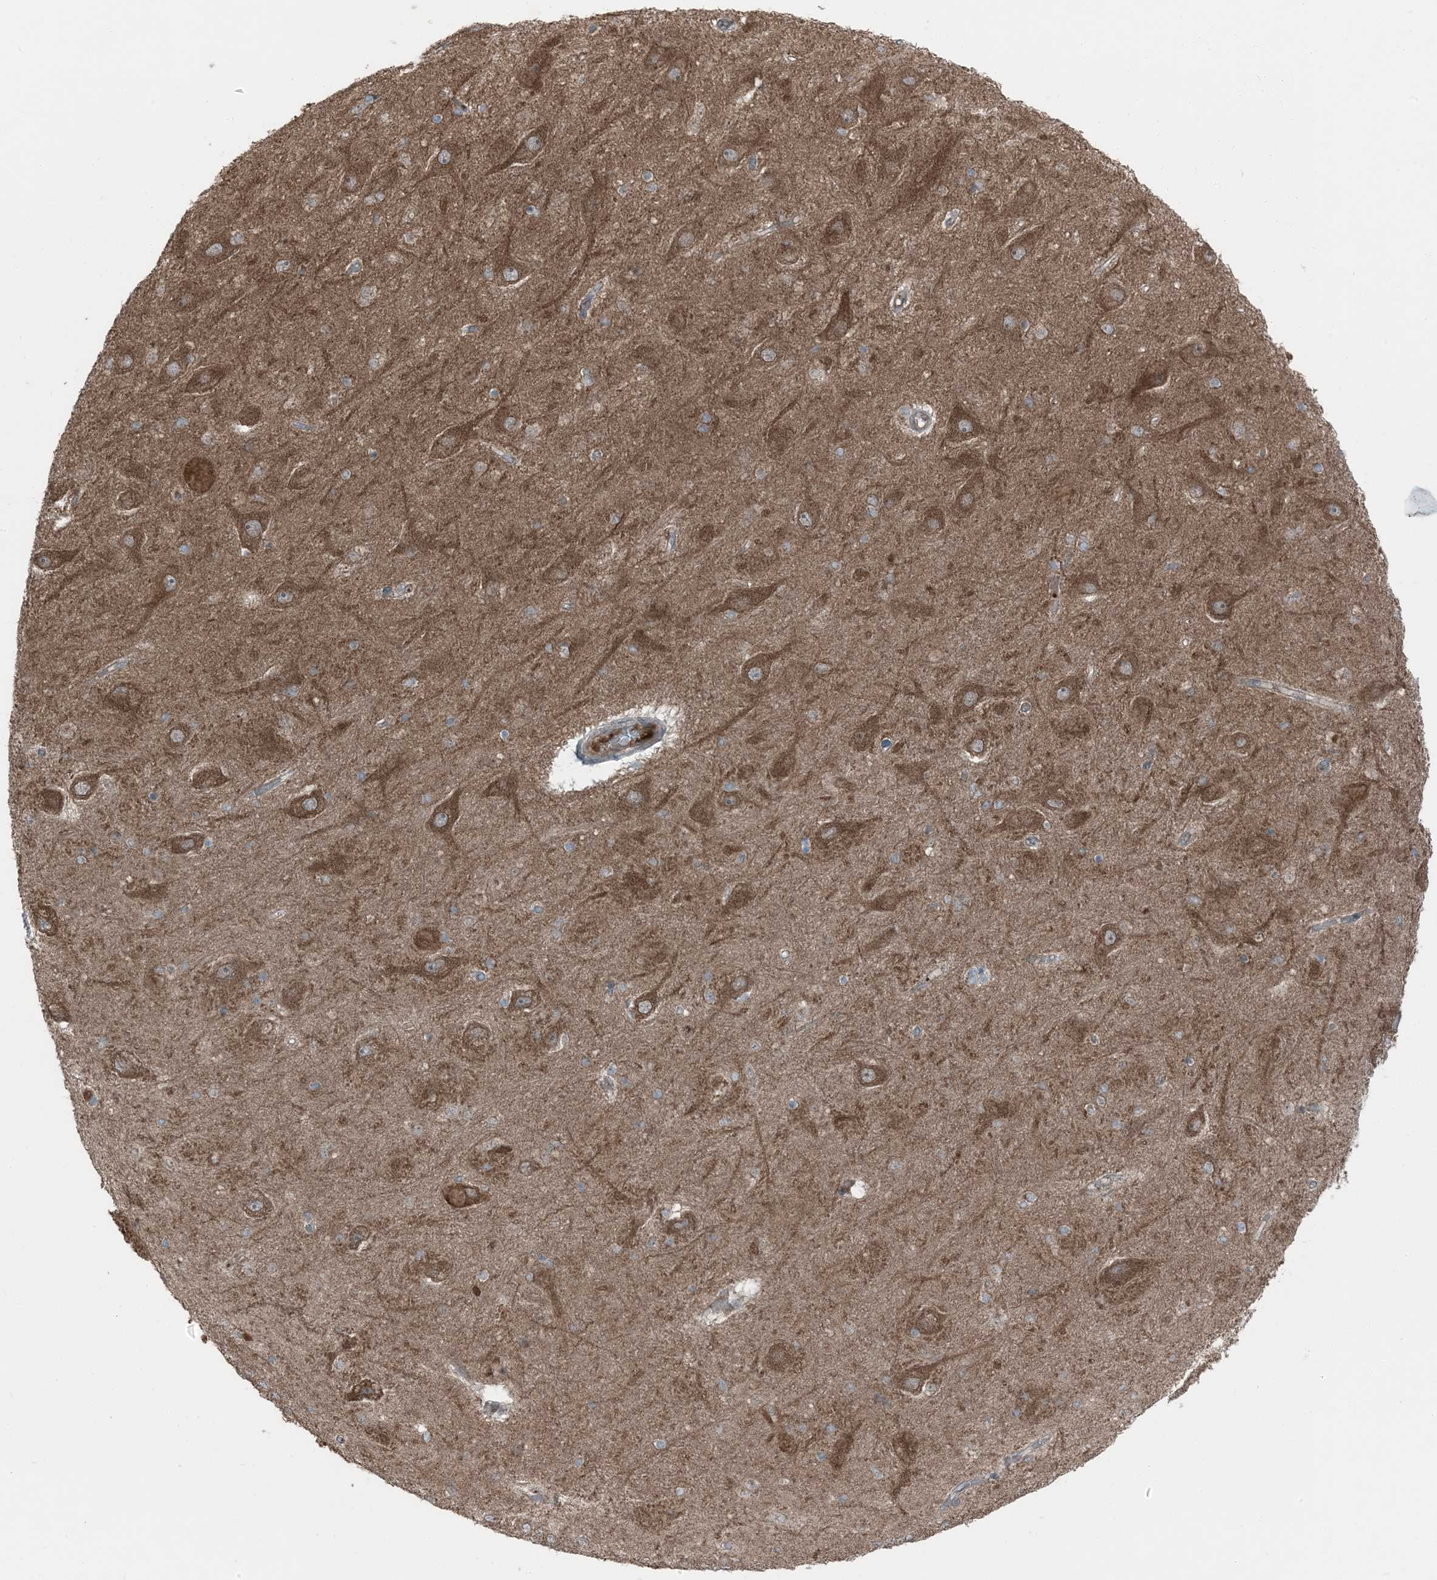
{"staining": {"intensity": "weak", "quantity": "<25%", "location": "cytoplasmic/membranous"}, "tissue": "hippocampus", "cell_type": "Glial cells", "image_type": "normal", "snomed": [{"axis": "morphology", "description": "Normal tissue, NOS"}, {"axis": "topography", "description": "Hippocampus"}], "caption": "Photomicrograph shows no significant protein expression in glial cells of unremarkable hippocampus. (Immunohistochemistry, brightfield microscopy, high magnification).", "gene": "RAB3GAP1", "patient": {"sex": "female", "age": 54}}